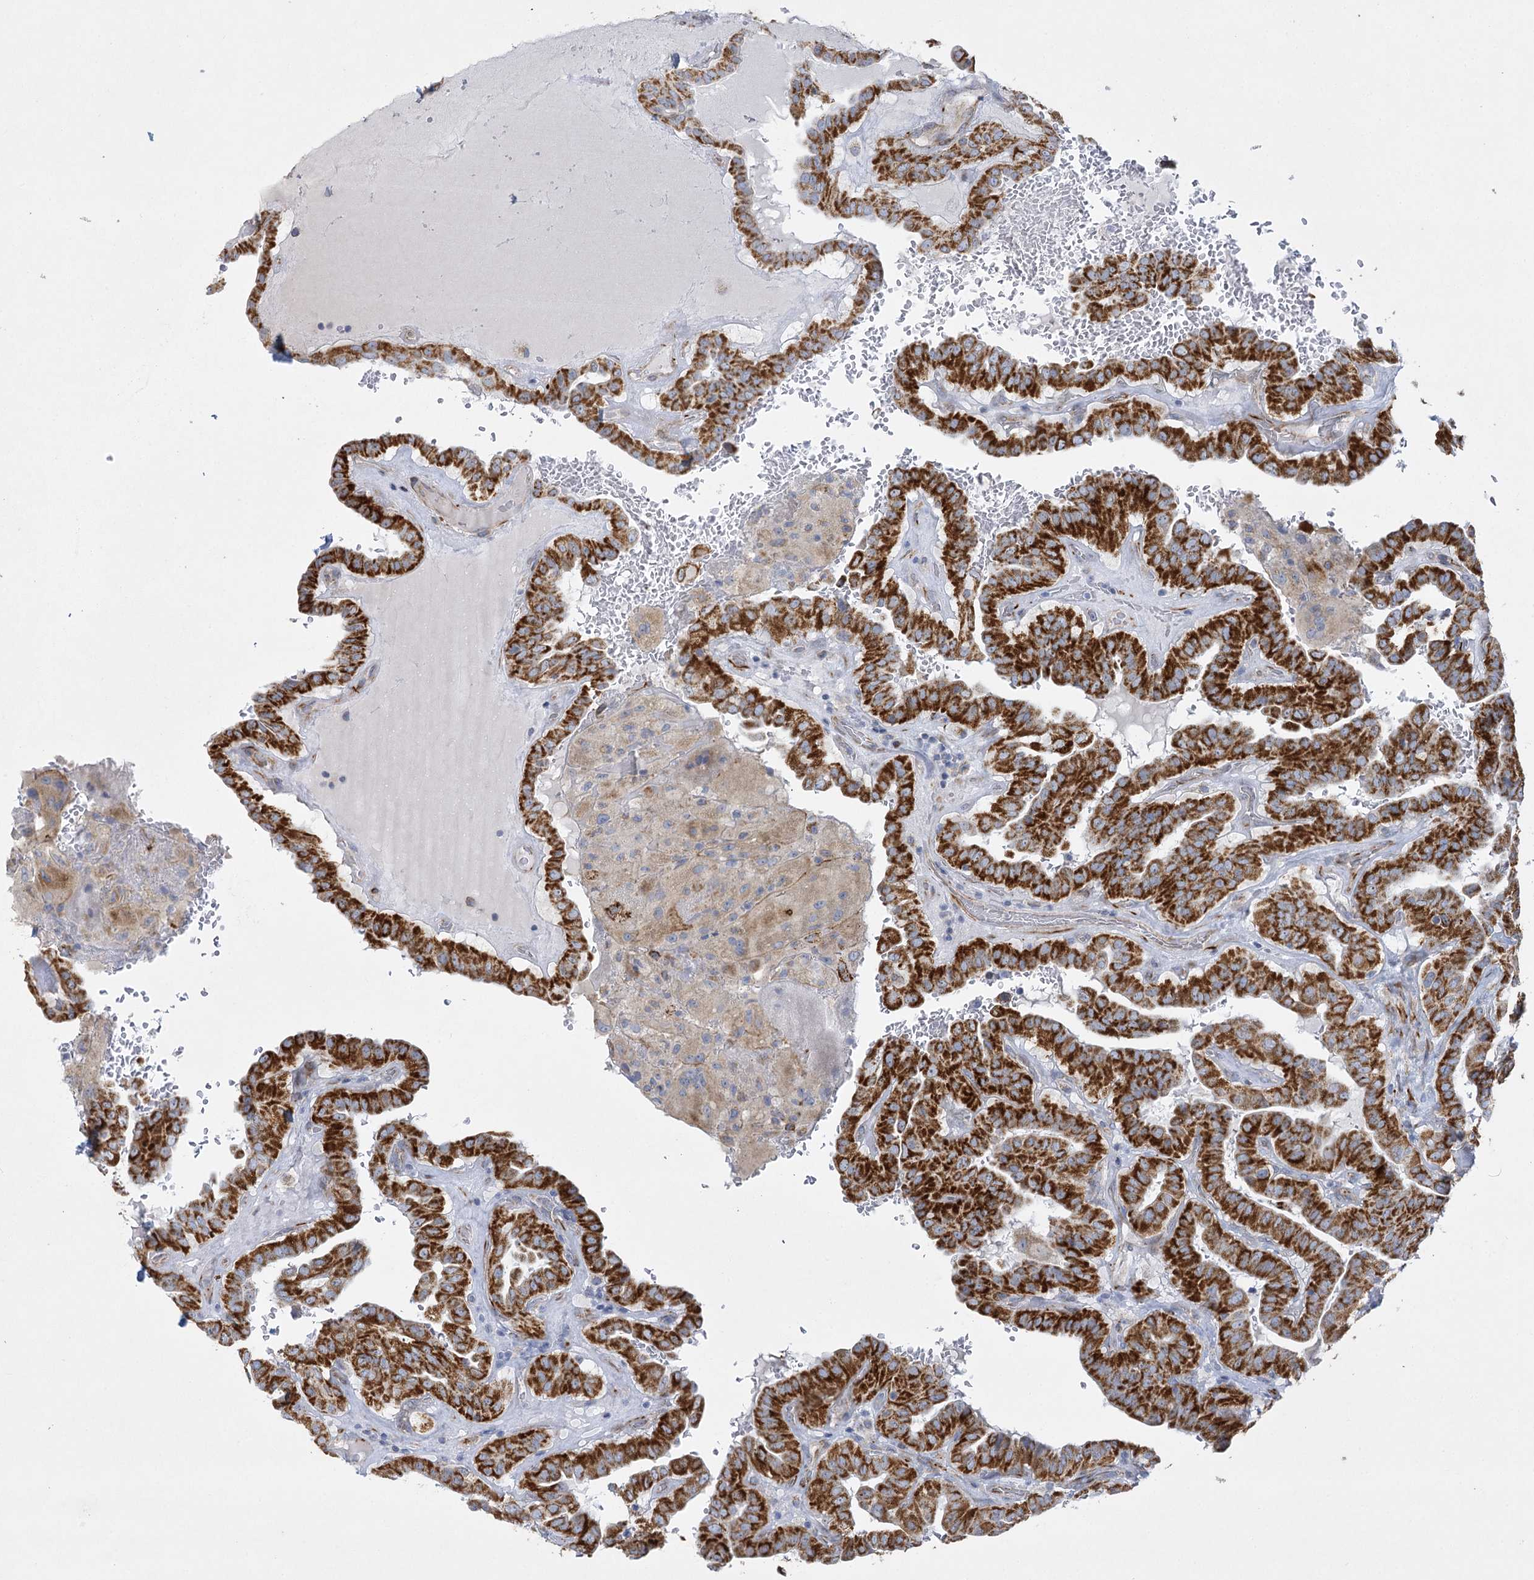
{"staining": {"intensity": "strong", "quantity": ">75%", "location": "cytoplasmic/membranous"}, "tissue": "thyroid cancer", "cell_type": "Tumor cells", "image_type": "cancer", "snomed": [{"axis": "morphology", "description": "Papillary adenocarcinoma, NOS"}, {"axis": "topography", "description": "Thyroid gland"}], "caption": "Immunohistochemistry (IHC) of thyroid papillary adenocarcinoma exhibits high levels of strong cytoplasmic/membranous expression in approximately >75% of tumor cells.", "gene": "DHTKD1", "patient": {"sex": "male", "age": 77}}